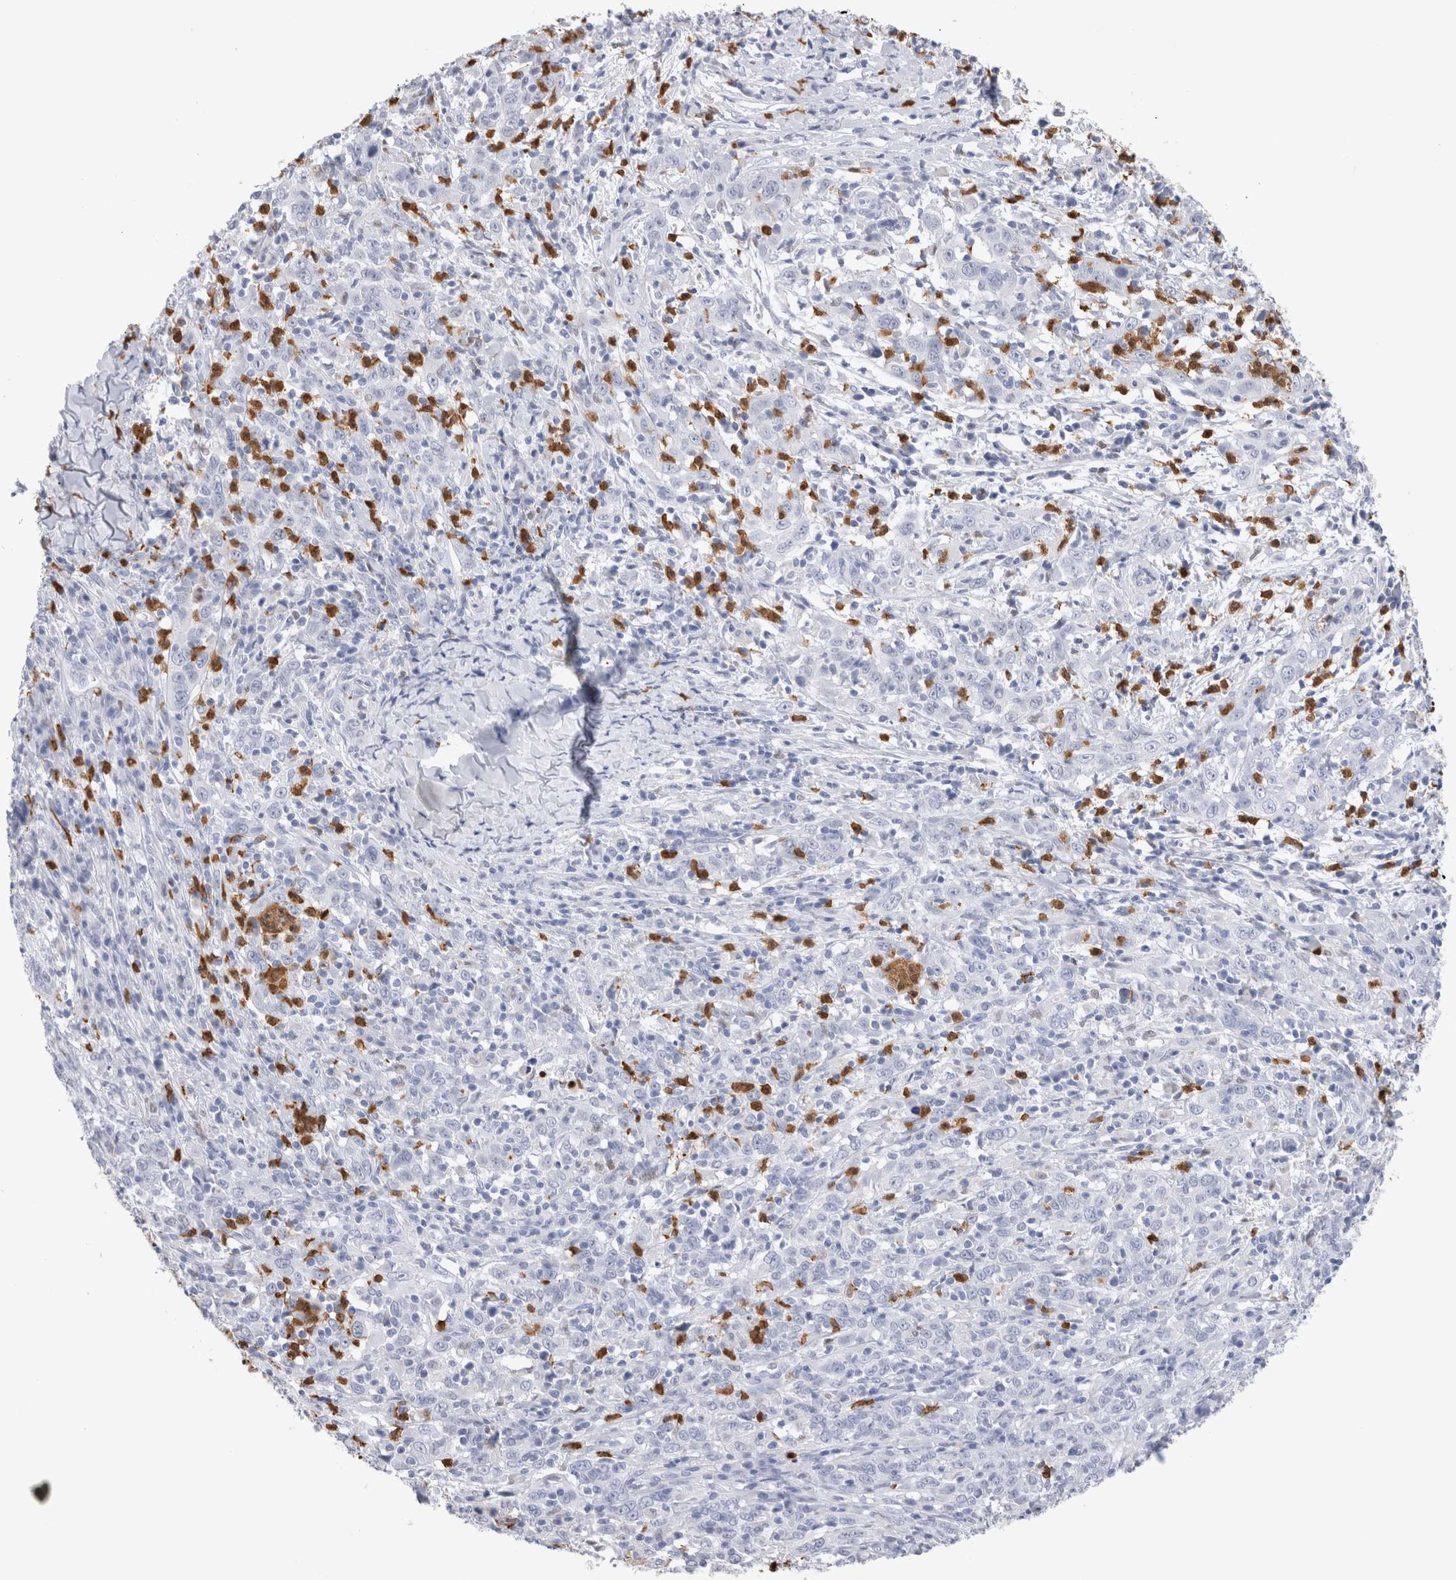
{"staining": {"intensity": "negative", "quantity": "none", "location": "none"}, "tissue": "cervical cancer", "cell_type": "Tumor cells", "image_type": "cancer", "snomed": [{"axis": "morphology", "description": "Squamous cell carcinoma, NOS"}, {"axis": "topography", "description": "Cervix"}], "caption": "Cervical cancer (squamous cell carcinoma) was stained to show a protein in brown. There is no significant expression in tumor cells. Brightfield microscopy of immunohistochemistry stained with DAB (brown) and hematoxylin (blue), captured at high magnification.", "gene": "SLC10A5", "patient": {"sex": "female", "age": 46}}